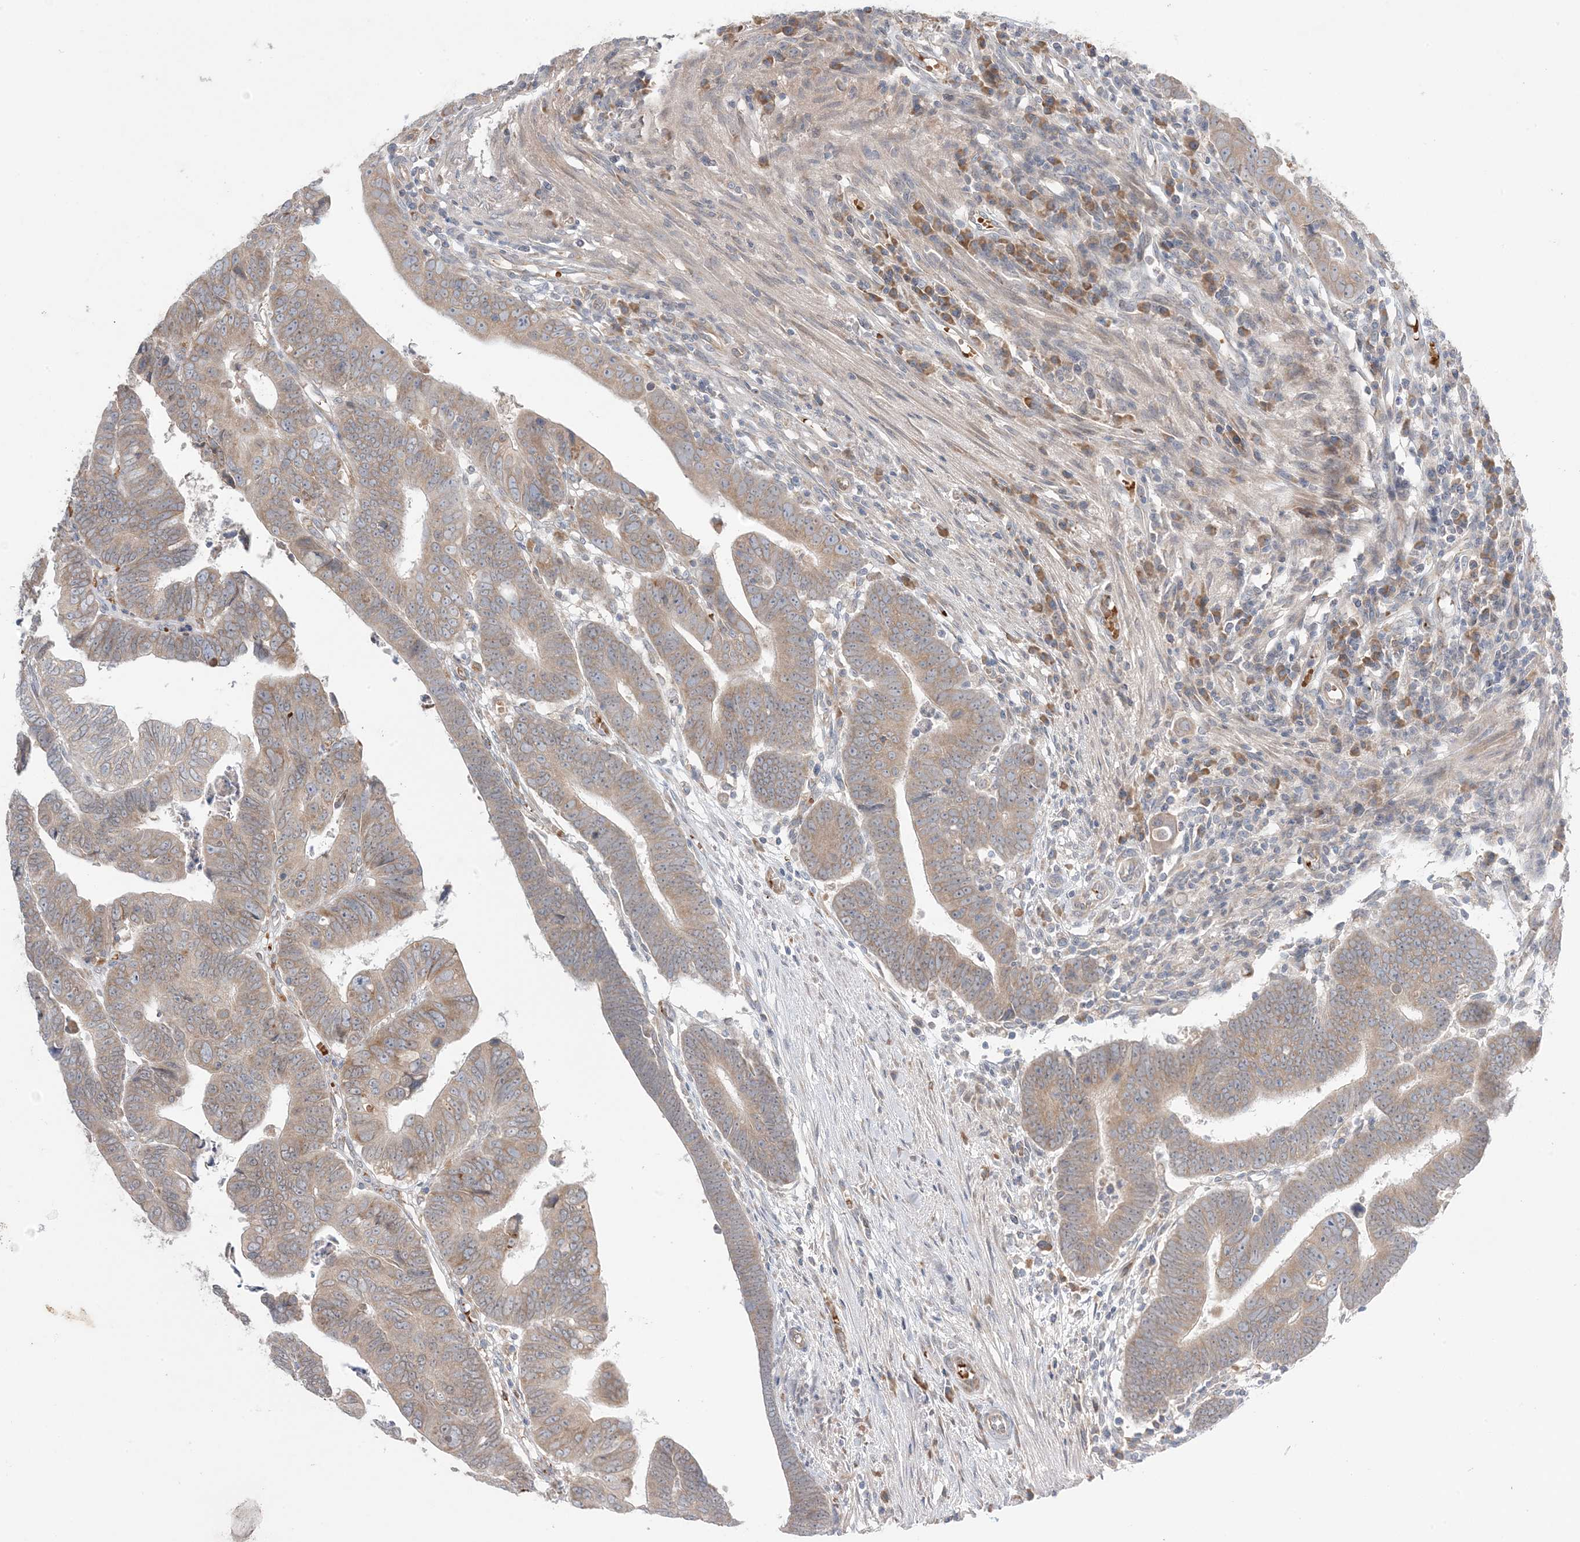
{"staining": {"intensity": "moderate", "quantity": ">75%", "location": "cytoplasmic/membranous"}, "tissue": "colorectal cancer", "cell_type": "Tumor cells", "image_type": "cancer", "snomed": [{"axis": "morphology", "description": "Adenocarcinoma, NOS"}, {"axis": "topography", "description": "Rectum"}], "caption": "There is medium levels of moderate cytoplasmic/membranous positivity in tumor cells of colorectal cancer (adenocarcinoma), as demonstrated by immunohistochemical staining (brown color).", "gene": "MMGT1", "patient": {"sex": "female", "age": 65}}